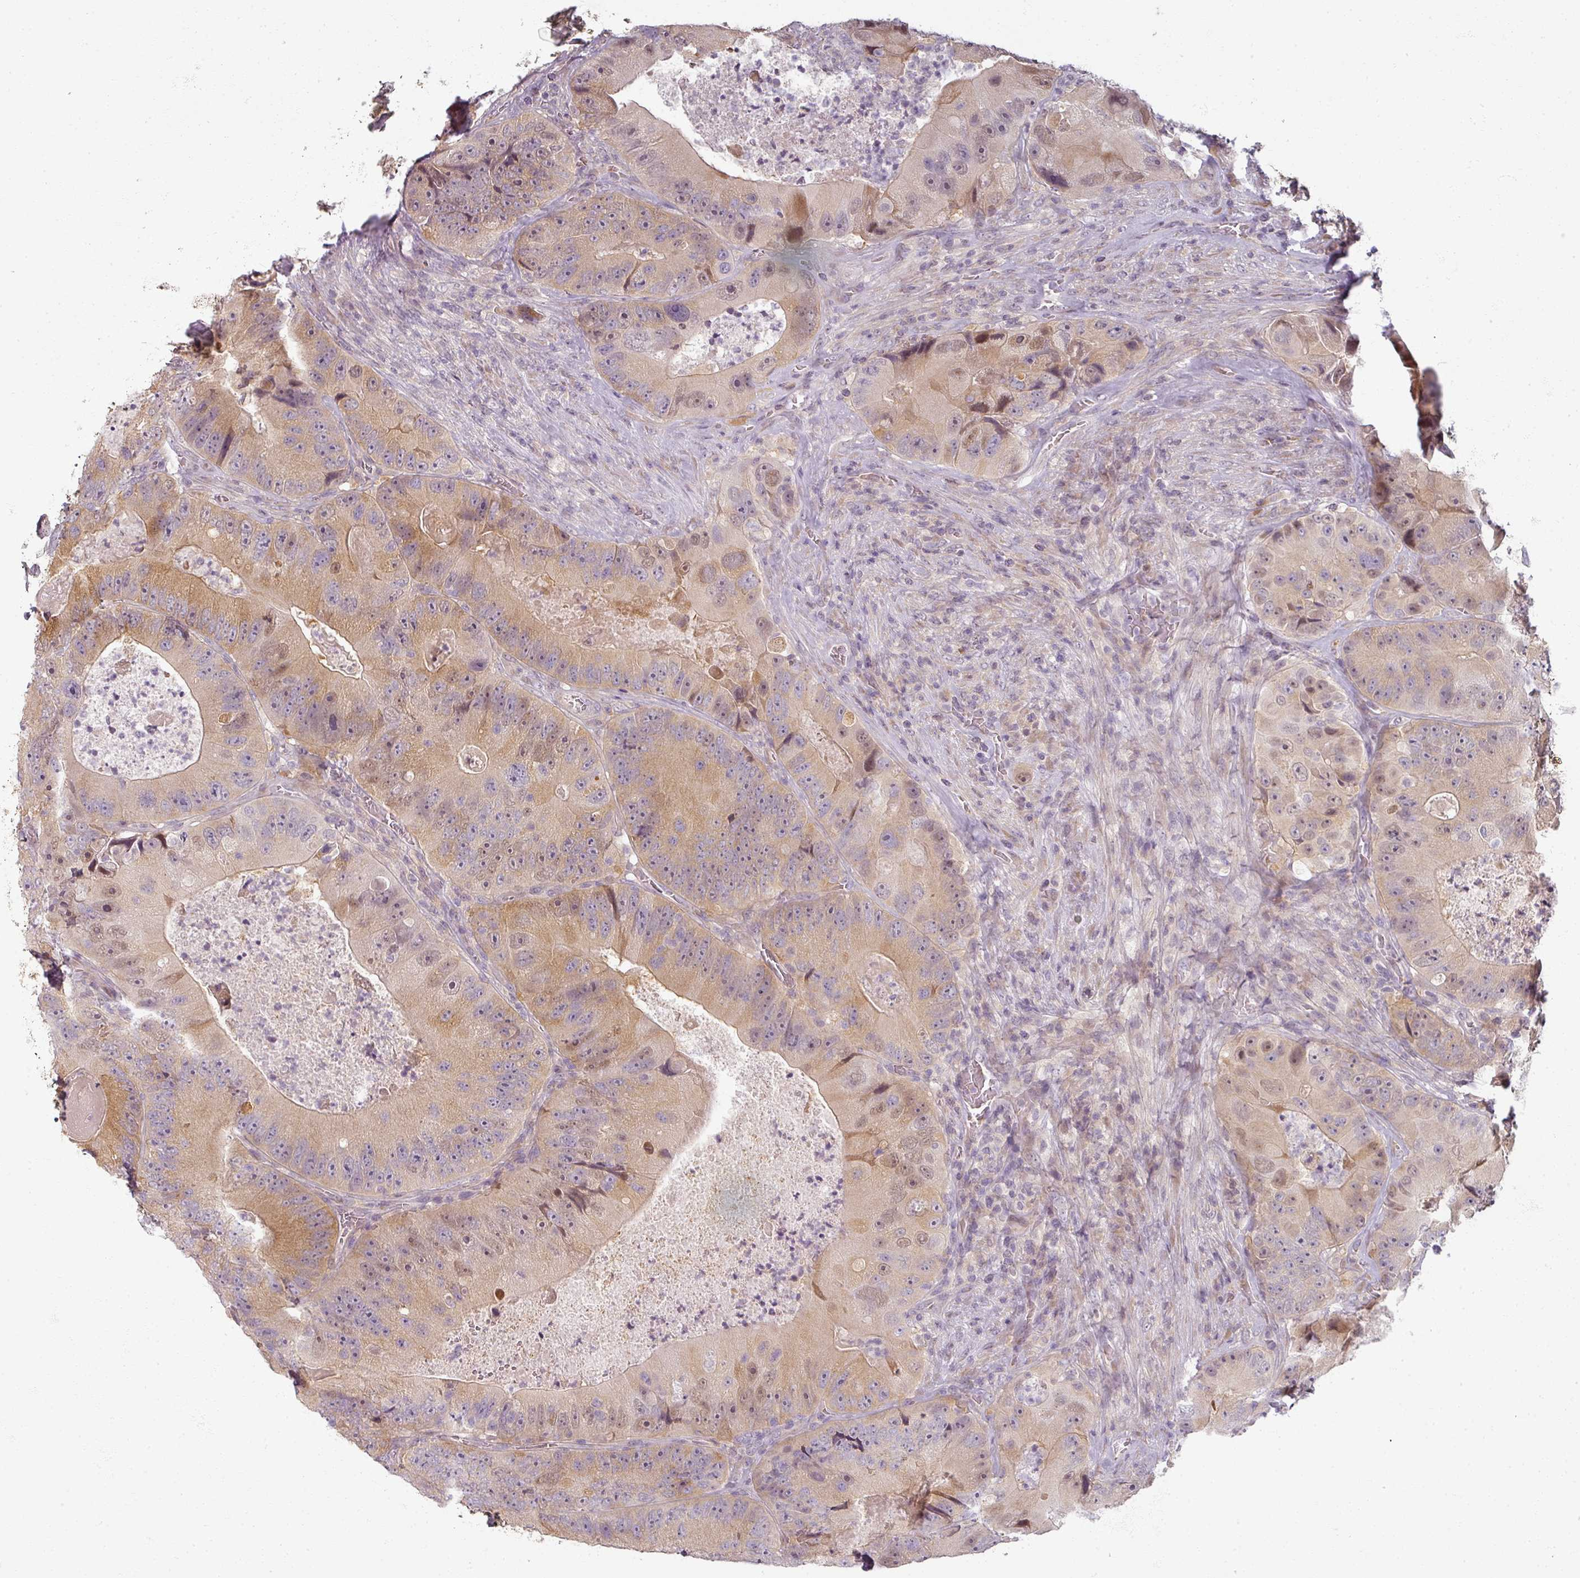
{"staining": {"intensity": "moderate", "quantity": "25%-75%", "location": "cytoplasmic/membranous,nuclear"}, "tissue": "colorectal cancer", "cell_type": "Tumor cells", "image_type": "cancer", "snomed": [{"axis": "morphology", "description": "Adenocarcinoma, NOS"}, {"axis": "topography", "description": "Colon"}], "caption": "The micrograph reveals staining of colorectal adenocarcinoma, revealing moderate cytoplasmic/membranous and nuclear protein positivity (brown color) within tumor cells. (DAB (3,3'-diaminobenzidine) IHC with brightfield microscopy, high magnification).", "gene": "MYMK", "patient": {"sex": "female", "age": 86}}